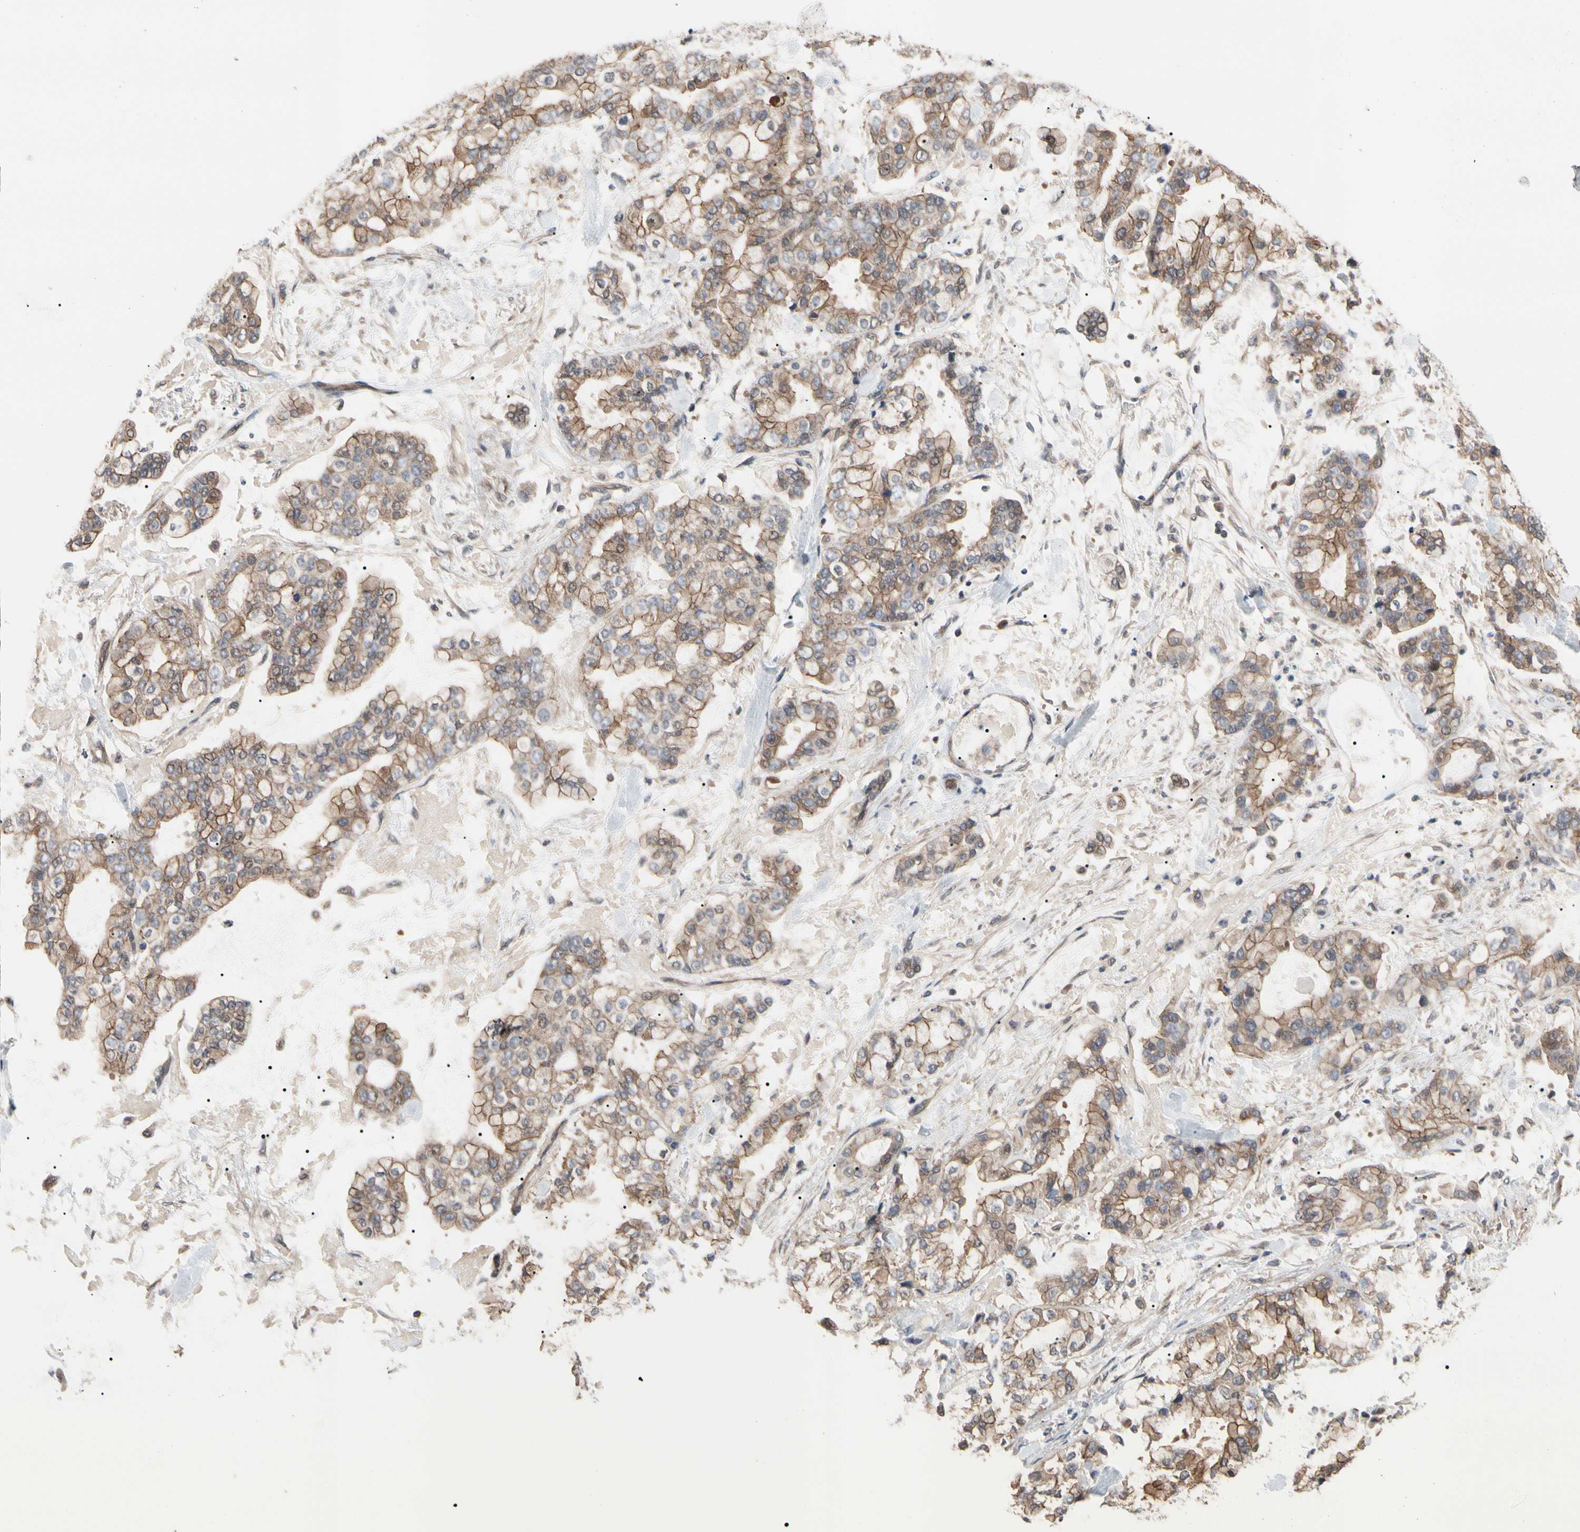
{"staining": {"intensity": "moderate", "quantity": ">75%", "location": "cytoplasmic/membranous"}, "tissue": "stomach cancer", "cell_type": "Tumor cells", "image_type": "cancer", "snomed": [{"axis": "morphology", "description": "Normal tissue, NOS"}, {"axis": "morphology", "description": "Adenocarcinoma, NOS"}, {"axis": "topography", "description": "Stomach, upper"}, {"axis": "topography", "description": "Stomach"}], "caption": "Immunohistochemical staining of stomach adenocarcinoma displays medium levels of moderate cytoplasmic/membranous protein staining in approximately >75% of tumor cells. (brown staining indicates protein expression, while blue staining denotes nuclei).", "gene": "DPP8", "patient": {"sex": "male", "age": 76}}